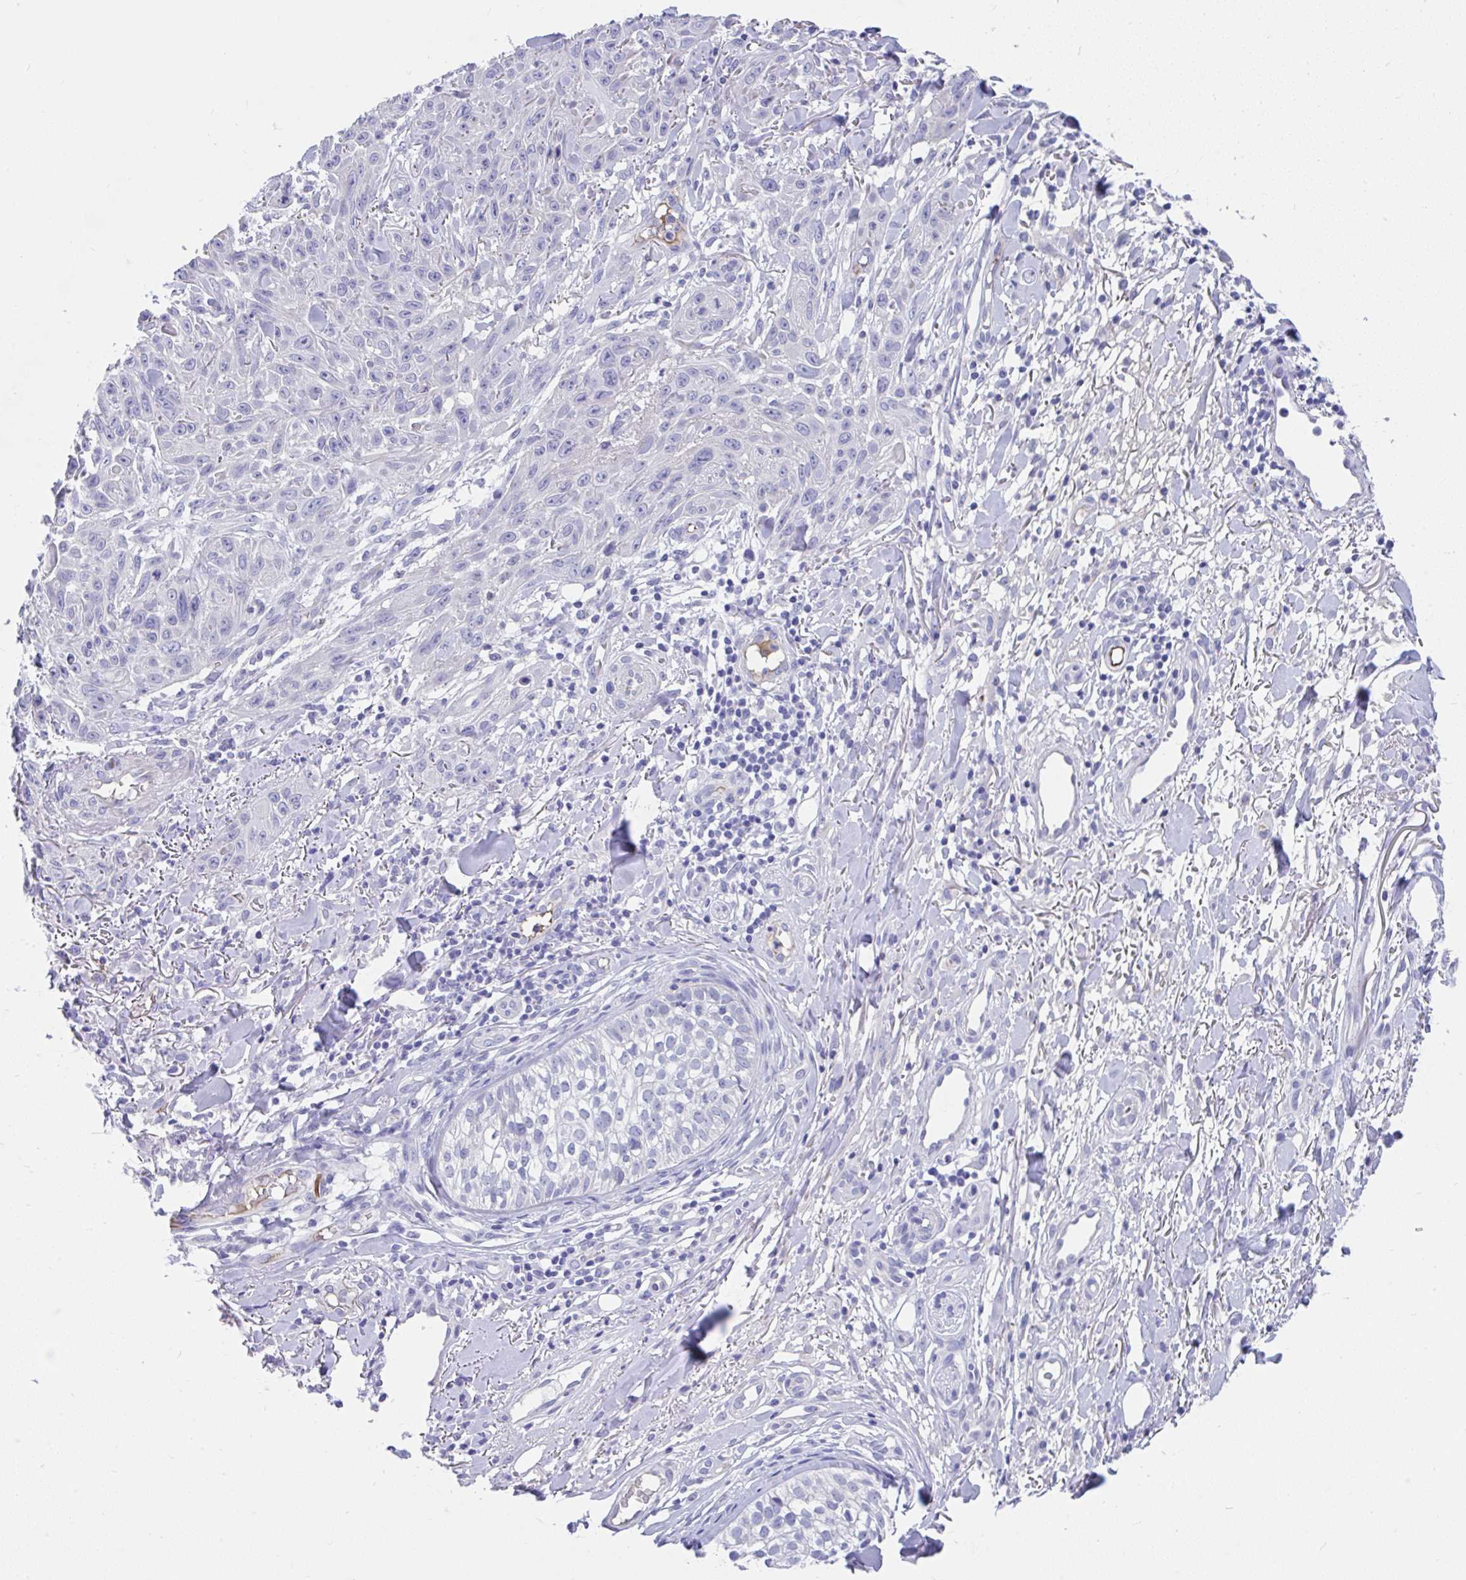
{"staining": {"intensity": "negative", "quantity": "none", "location": "none"}, "tissue": "skin cancer", "cell_type": "Tumor cells", "image_type": "cancer", "snomed": [{"axis": "morphology", "description": "Squamous cell carcinoma, NOS"}, {"axis": "topography", "description": "Skin"}], "caption": "A high-resolution micrograph shows immunohistochemistry (IHC) staining of squamous cell carcinoma (skin), which displays no significant staining in tumor cells. (DAB (3,3'-diaminobenzidine) immunohistochemistry (IHC) with hematoxylin counter stain).", "gene": "CCSAP", "patient": {"sex": "male", "age": 86}}